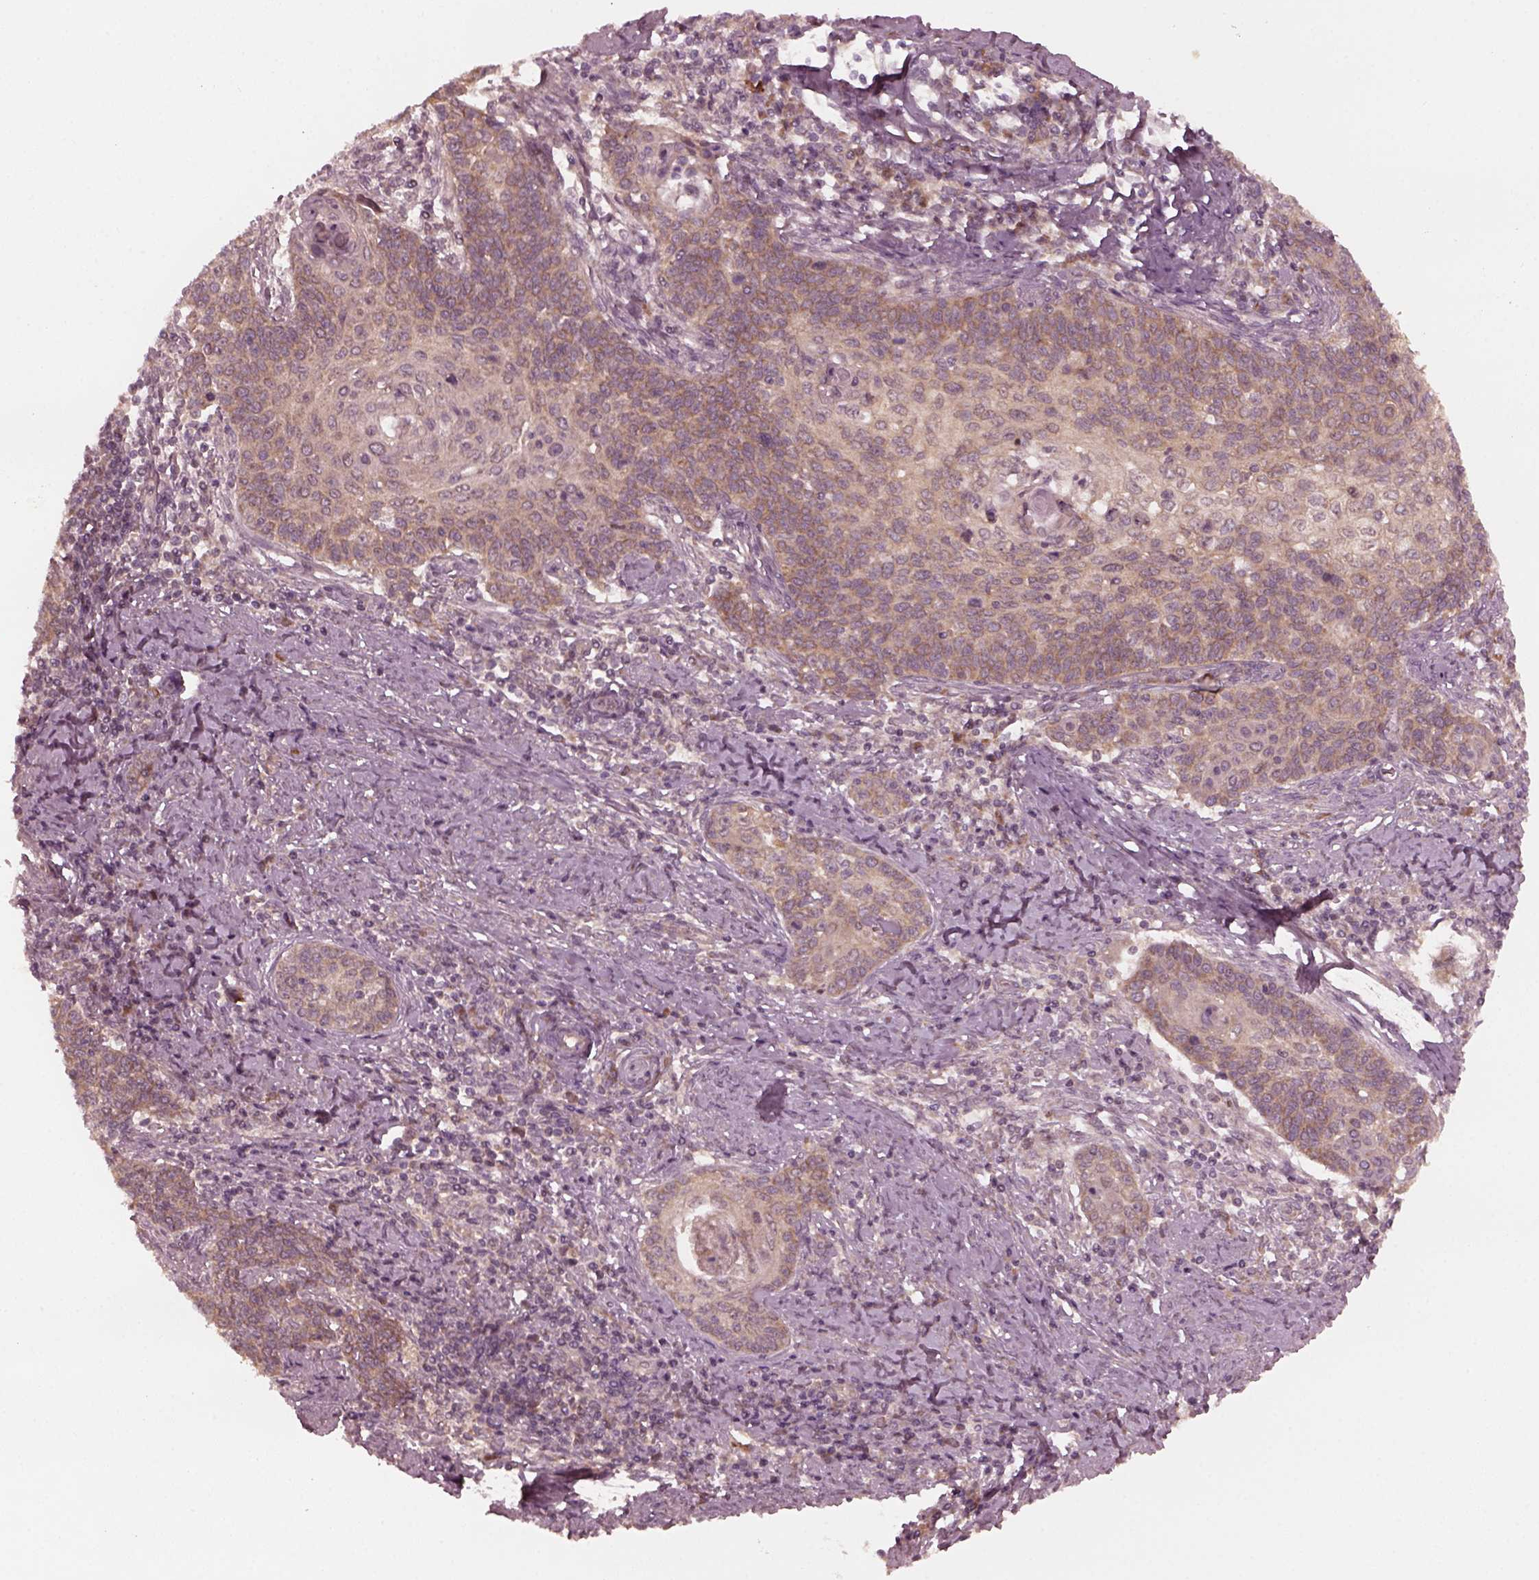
{"staining": {"intensity": "weak", "quantity": "25%-75%", "location": "cytoplasmic/membranous"}, "tissue": "cervical cancer", "cell_type": "Tumor cells", "image_type": "cancer", "snomed": [{"axis": "morphology", "description": "Squamous cell carcinoma, NOS"}, {"axis": "topography", "description": "Cervix"}], "caption": "A low amount of weak cytoplasmic/membranous staining is seen in about 25%-75% of tumor cells in cervical cancer tissue. (Stains: DAB (3,3'-diaminobenzidine) in brown, nuclei in blue, Microscopy: brightfield microscopy at high magnification).", "gene": "FAF2", "patient": {"sex": "female", "age": 39}}